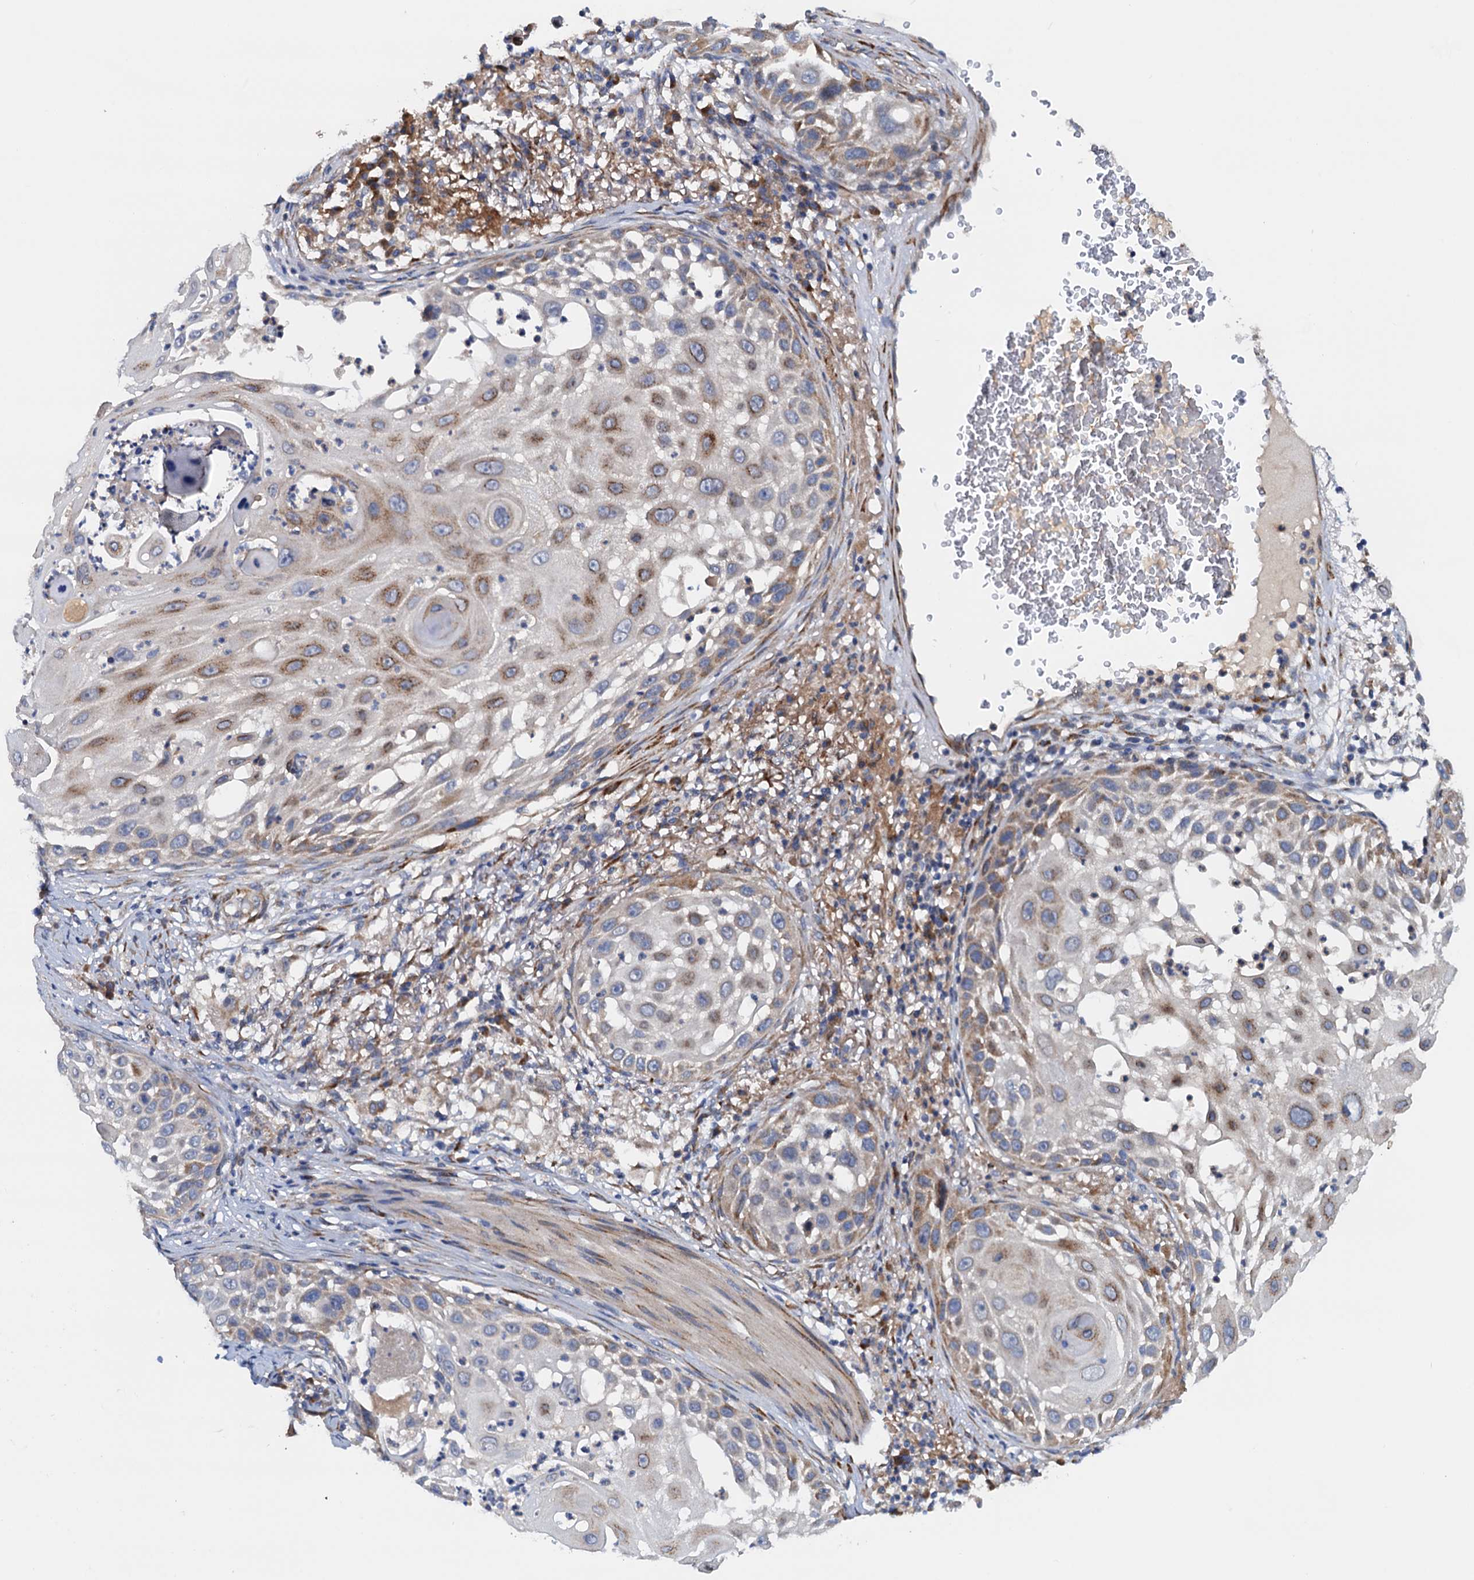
{"staining": {"intensity": "moderate", "quantity": "<25%", "location": "cytoplasmic/membranous"}, "tissue": "skin cancer", "cell_type": "Tumor cells", "image_type": "cancer", "snomed": [{"axis": "morphology", "description": "Squamous cell carcinoma, NOS"}, {"axis": "topography", "description": "Skin"}], "caption": "An IHC histopathology image of neoplastic tissue is shown. Protein staining in brown highlights moderate cytoplasmic/membranous positivity in skin cancer (squamous cell carcinoma) within tumor cells.", "gene": "RASSF9", "patient": {"sex": "female", "age": 44}}